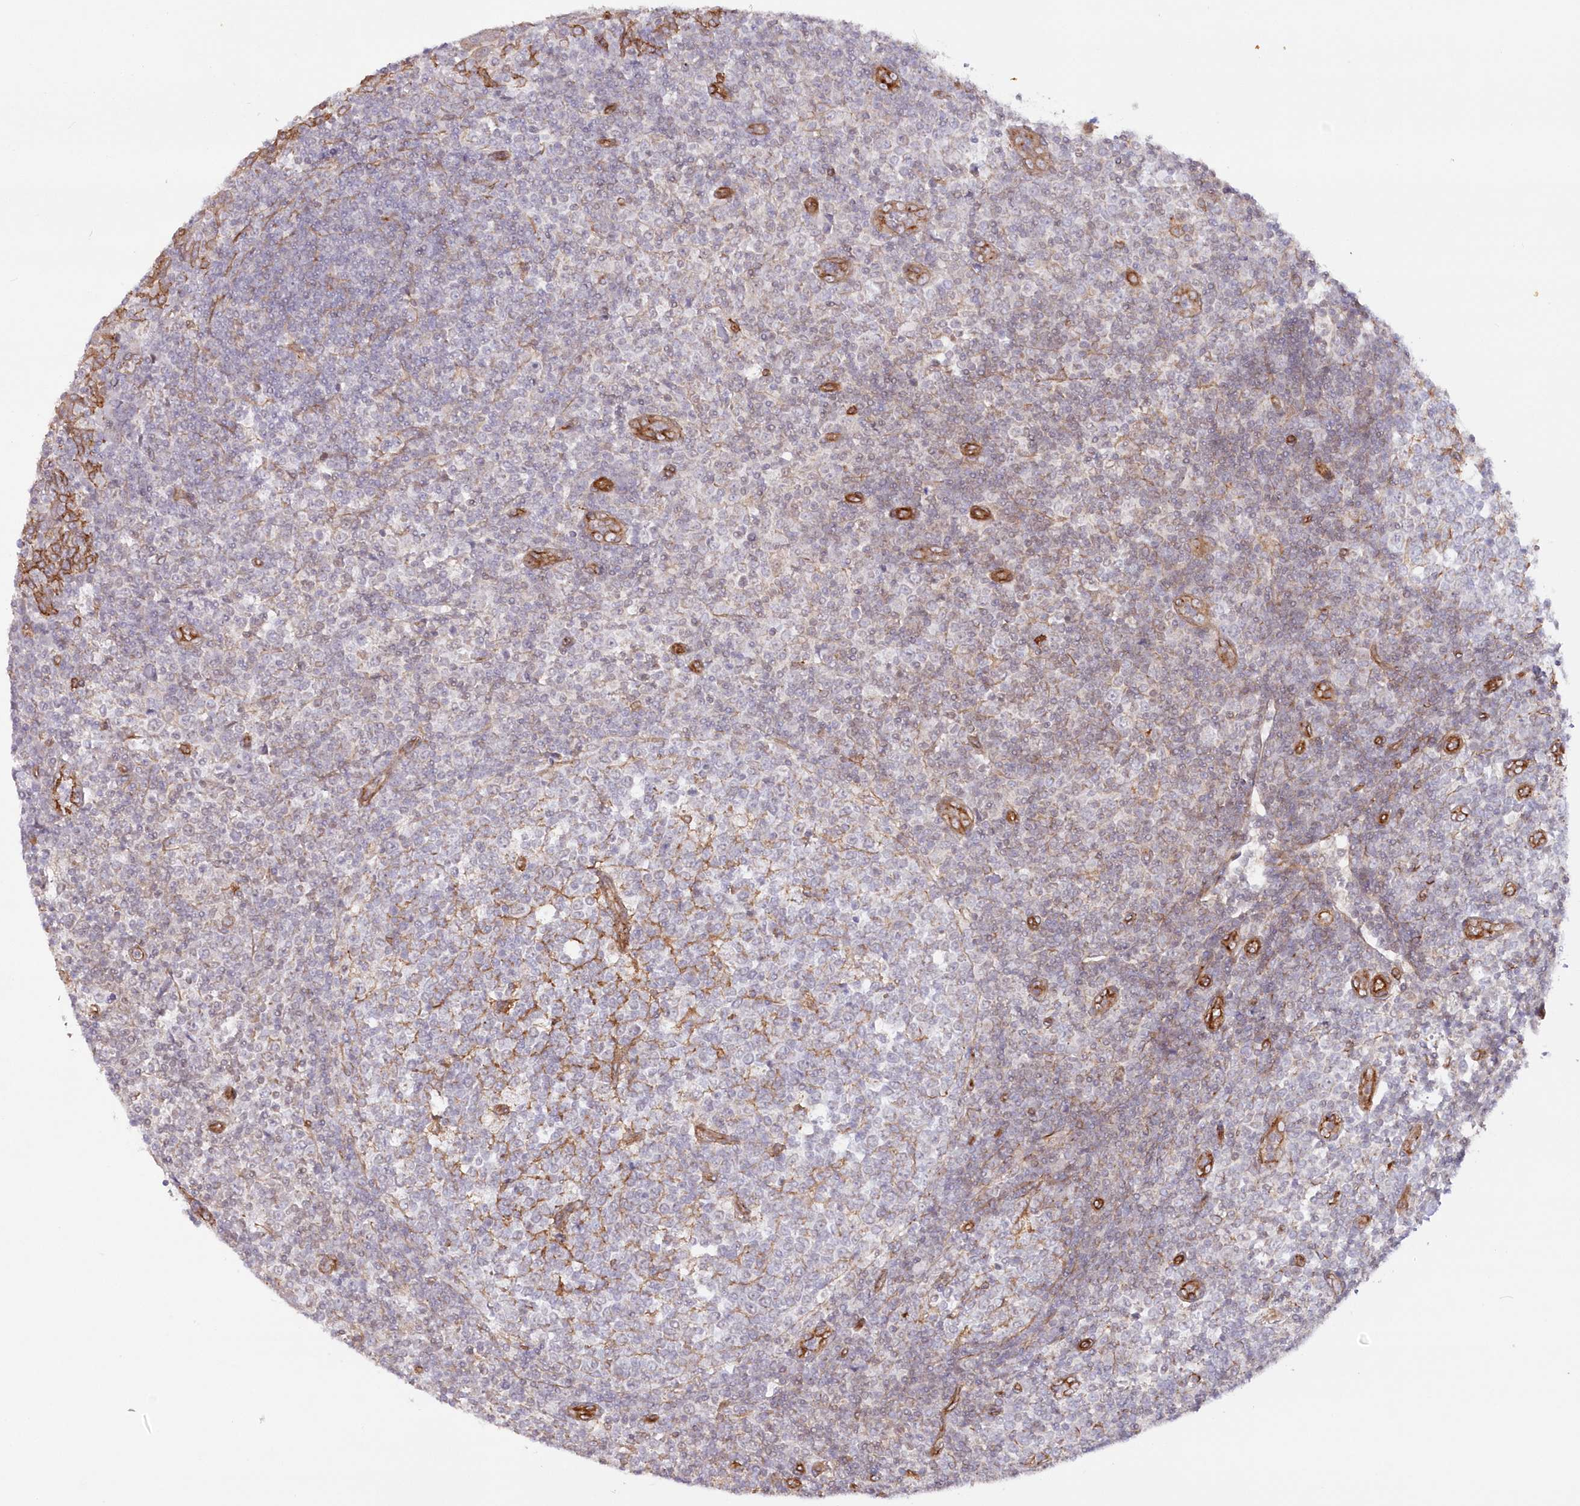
{"staining": {"intensity": "negative", "quantity": "none", "location": "none"}, "tissue": "tonsil", "cell_type": "Germinal center cells", "image_type": "normal", "snomed": [{"axis": "morphology", "description": "Normal tissue, NOS"}, {"axis": "topography", "description": "Tonsil"}], "caption": "Germinal center cells are negative for brown protein staining in unremarkable tonsil. (DAB immunohistochemistry visualized using brightfield microscopy, high magnification).", "gene": "AFAP1L2", "patient": {"sex": "female", "age": 19}}